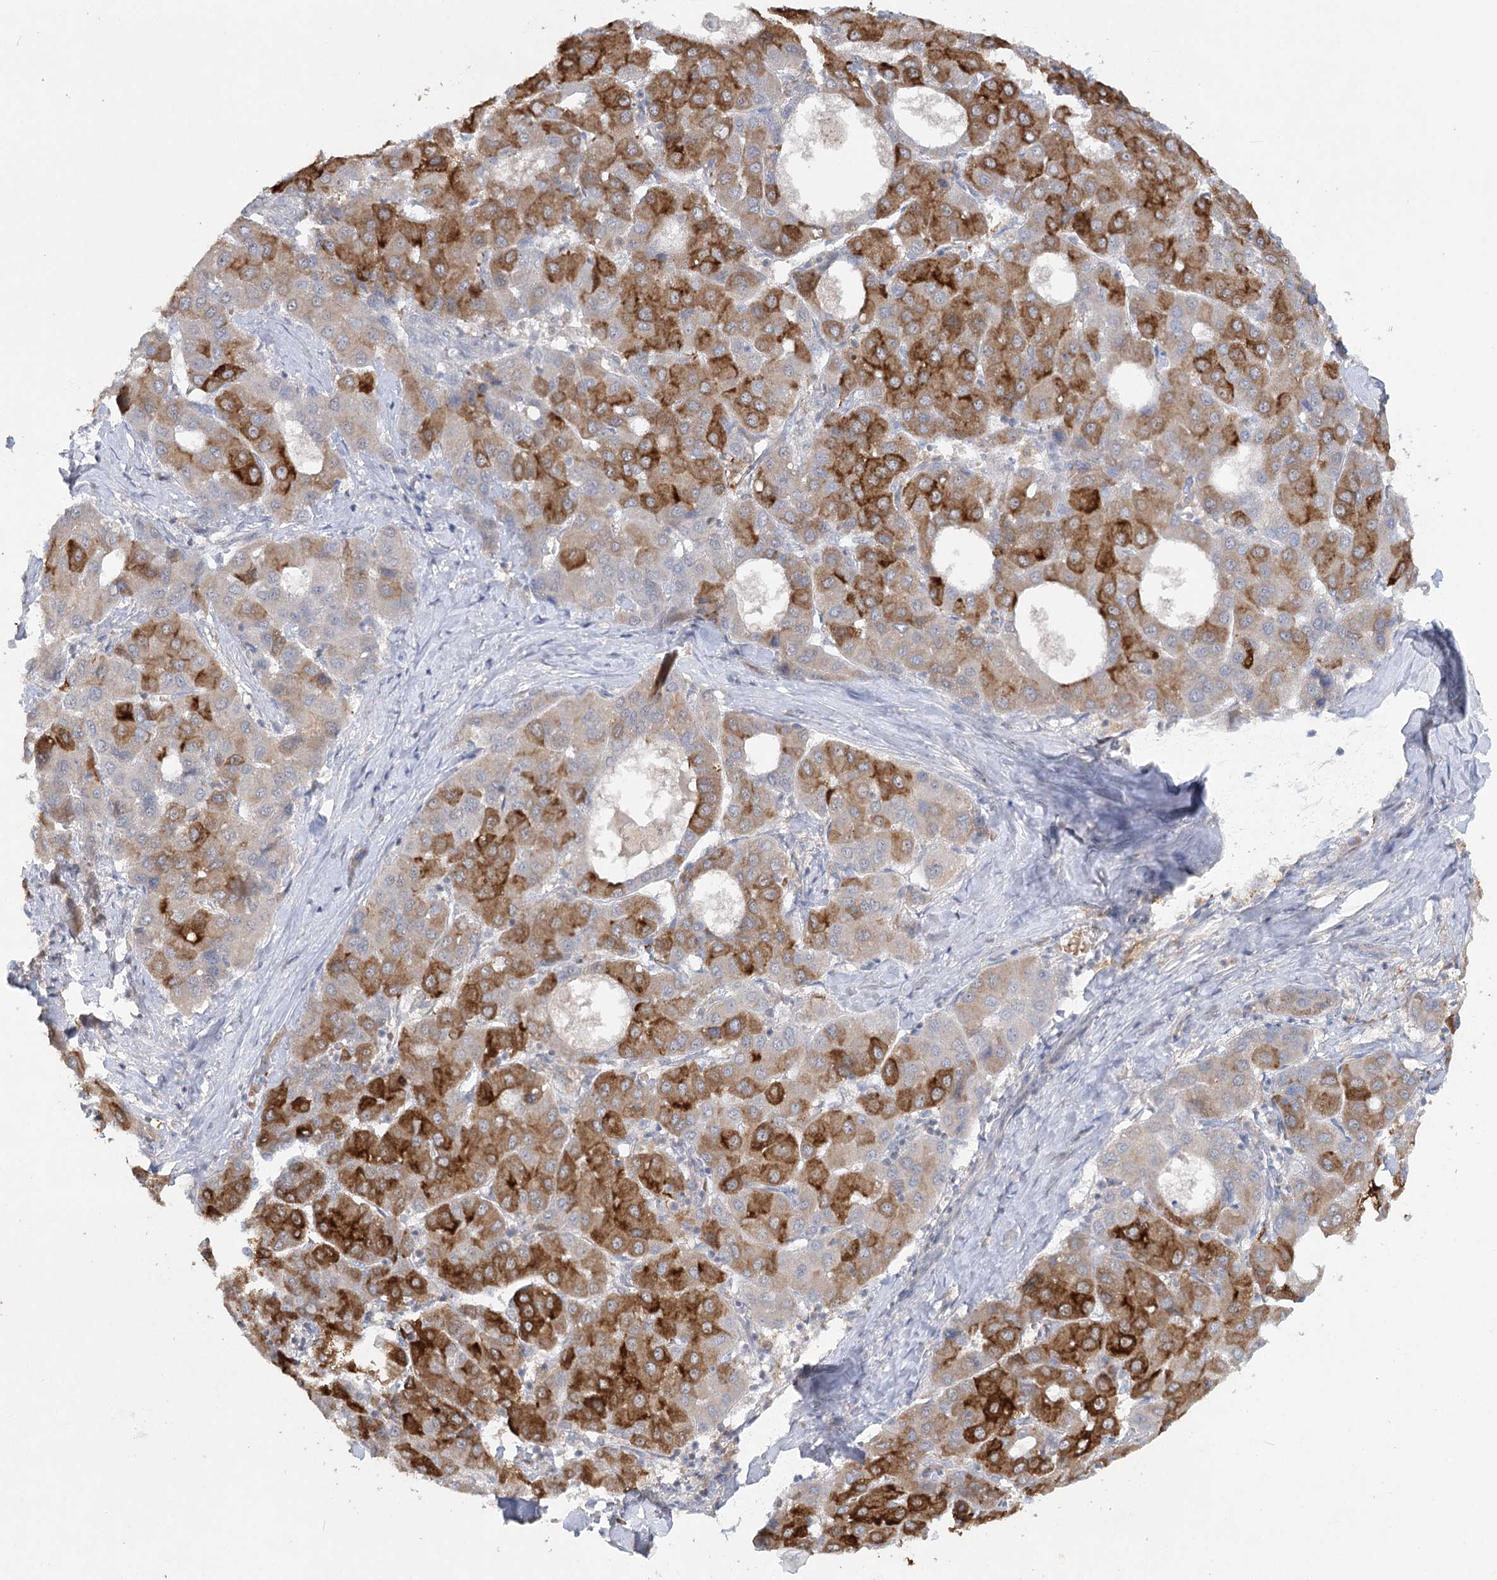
{"staining": {"intensity": "strong", "quantity": ">75%", "location": "cytoplasmic/membranous"}, "tissue": "liver cancer", "cell_type": "Tumor cells", "image_type": "cancer", "snomed": [{"axis": "morphology", "description": "Carcinoma, Hepatocellular, NOS"}, {"axis": "topography", "description": "Liver"}], "caption": "Immunohistochemical staining of human liver cancer demonstrates high levels of strong cytoplasmic/membranous expression in approximately >75% of tumor cells.", "gene": "TRAF3IP1", "patient": {"sex": "male", "age": 65}}